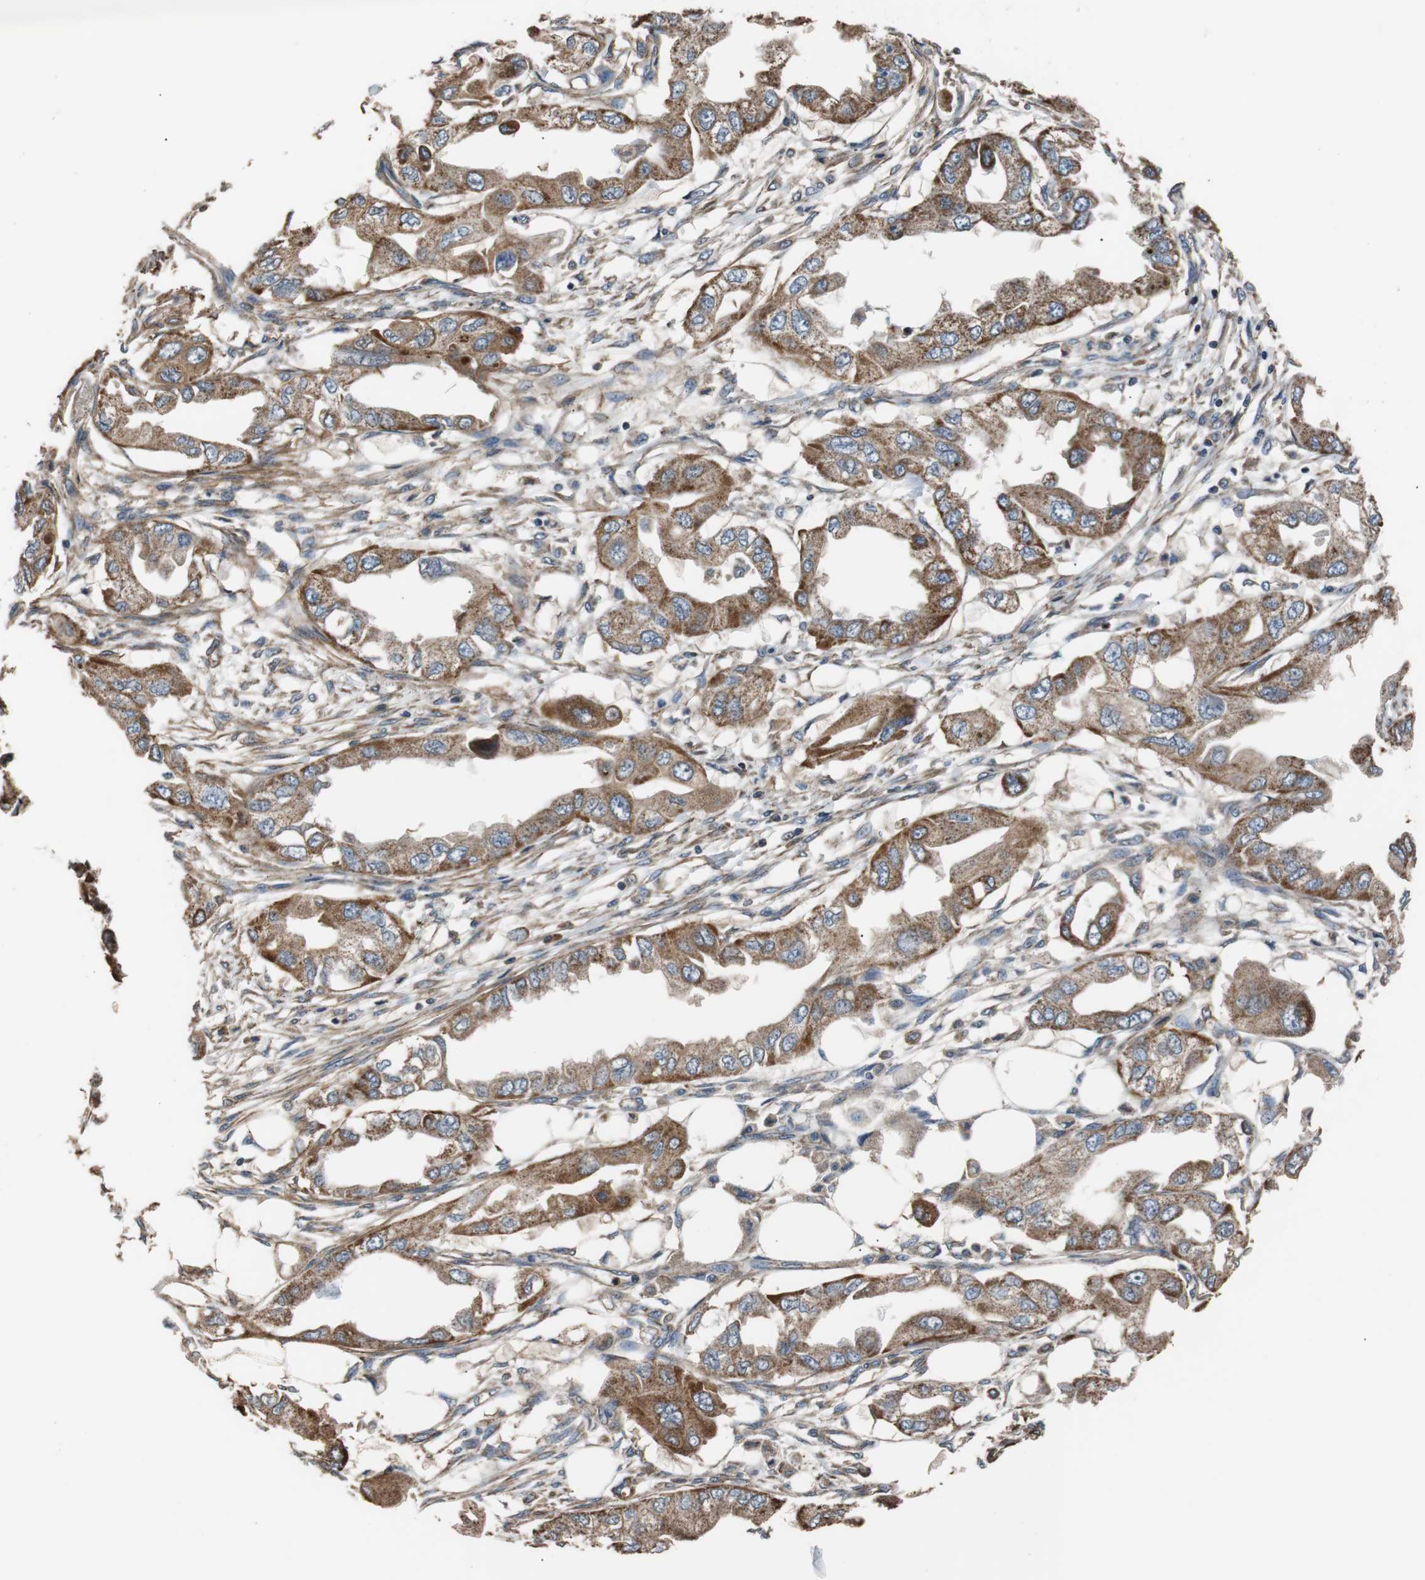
{"staining": {"intensity": "moderate", "quantity": ">75%", "location": "cytoplasmic/membranous"}, "tissue": "endometrial cancer", "cell_type": "Tumor cells", "image_type": "cancer", "snomed": [{"axis": "morphology", "description": "Adenocarcinoma, NOS"}, {"axis": "topography", "description": "Endometrium"}], "caption": "A brown stain highlights moderate cytoplasmic/membranous positivity of a protein in human endometrial adenocarcinoma tumor cells.", "gene": "PITRM1", "patient": {"sex": "female", "age": 67}}